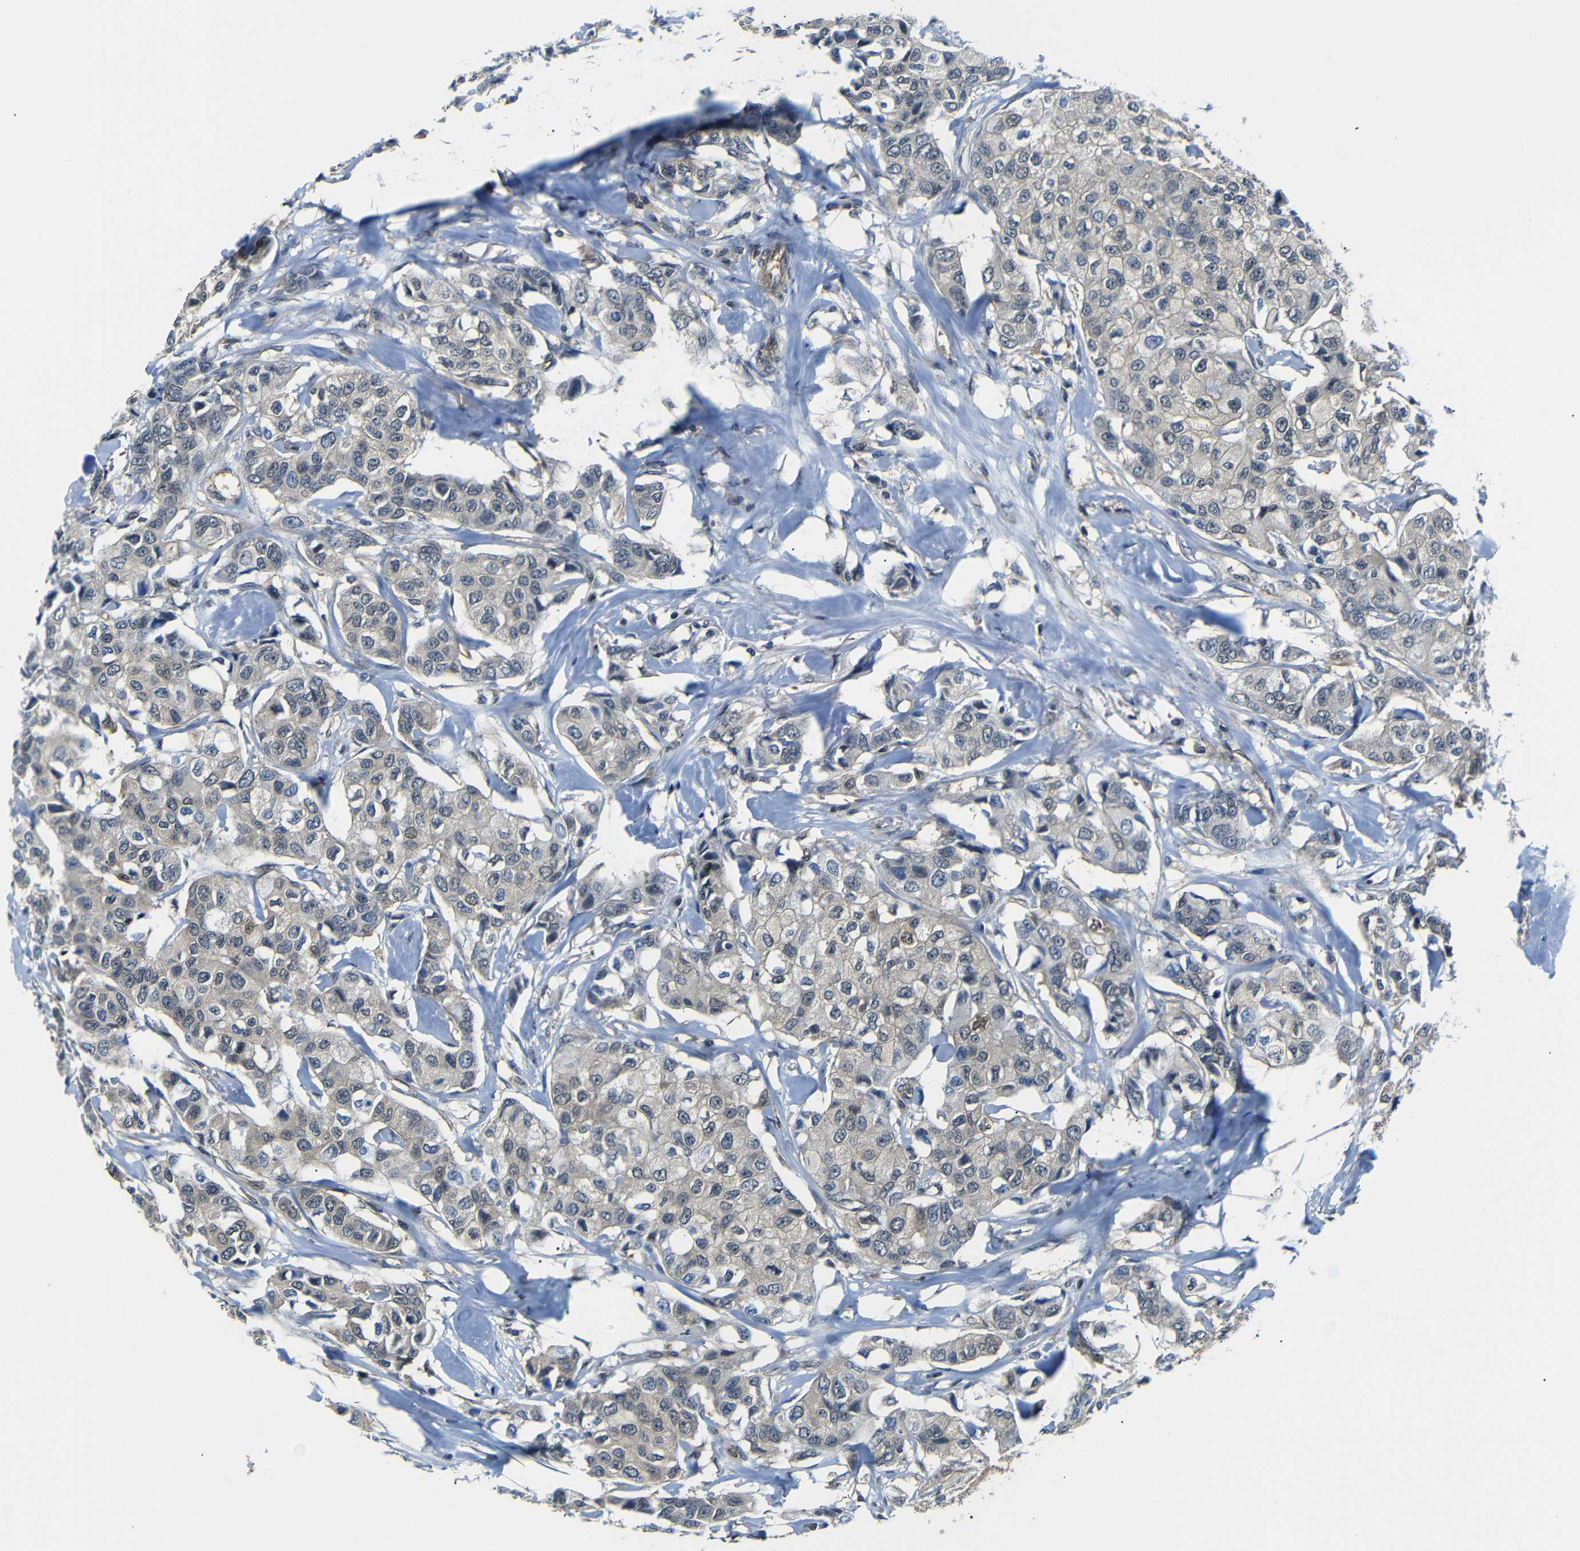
{"staining": {"intensity": "weak", "quantity": "25%-75%", "location": "cytoplasmic/membranous"}, "tissue": "breast cancer", "cell_type": "Tumor cells", "image_type": "cancer", "snomed": [{"axis": "morphology", "description": "Duct carcinoma"}, {"axis": "topography", "description": "Breast"}], "caption": "High-power microscopy captured an IHC photomicrograph of breast cancer (invasive ductal carcinoma), revealing weak cytoplasmic/membranous staining in about 25%-75% of tumor cells.", "gene": "UBXN1", "patient": {"sex": "female", "age": 80}}